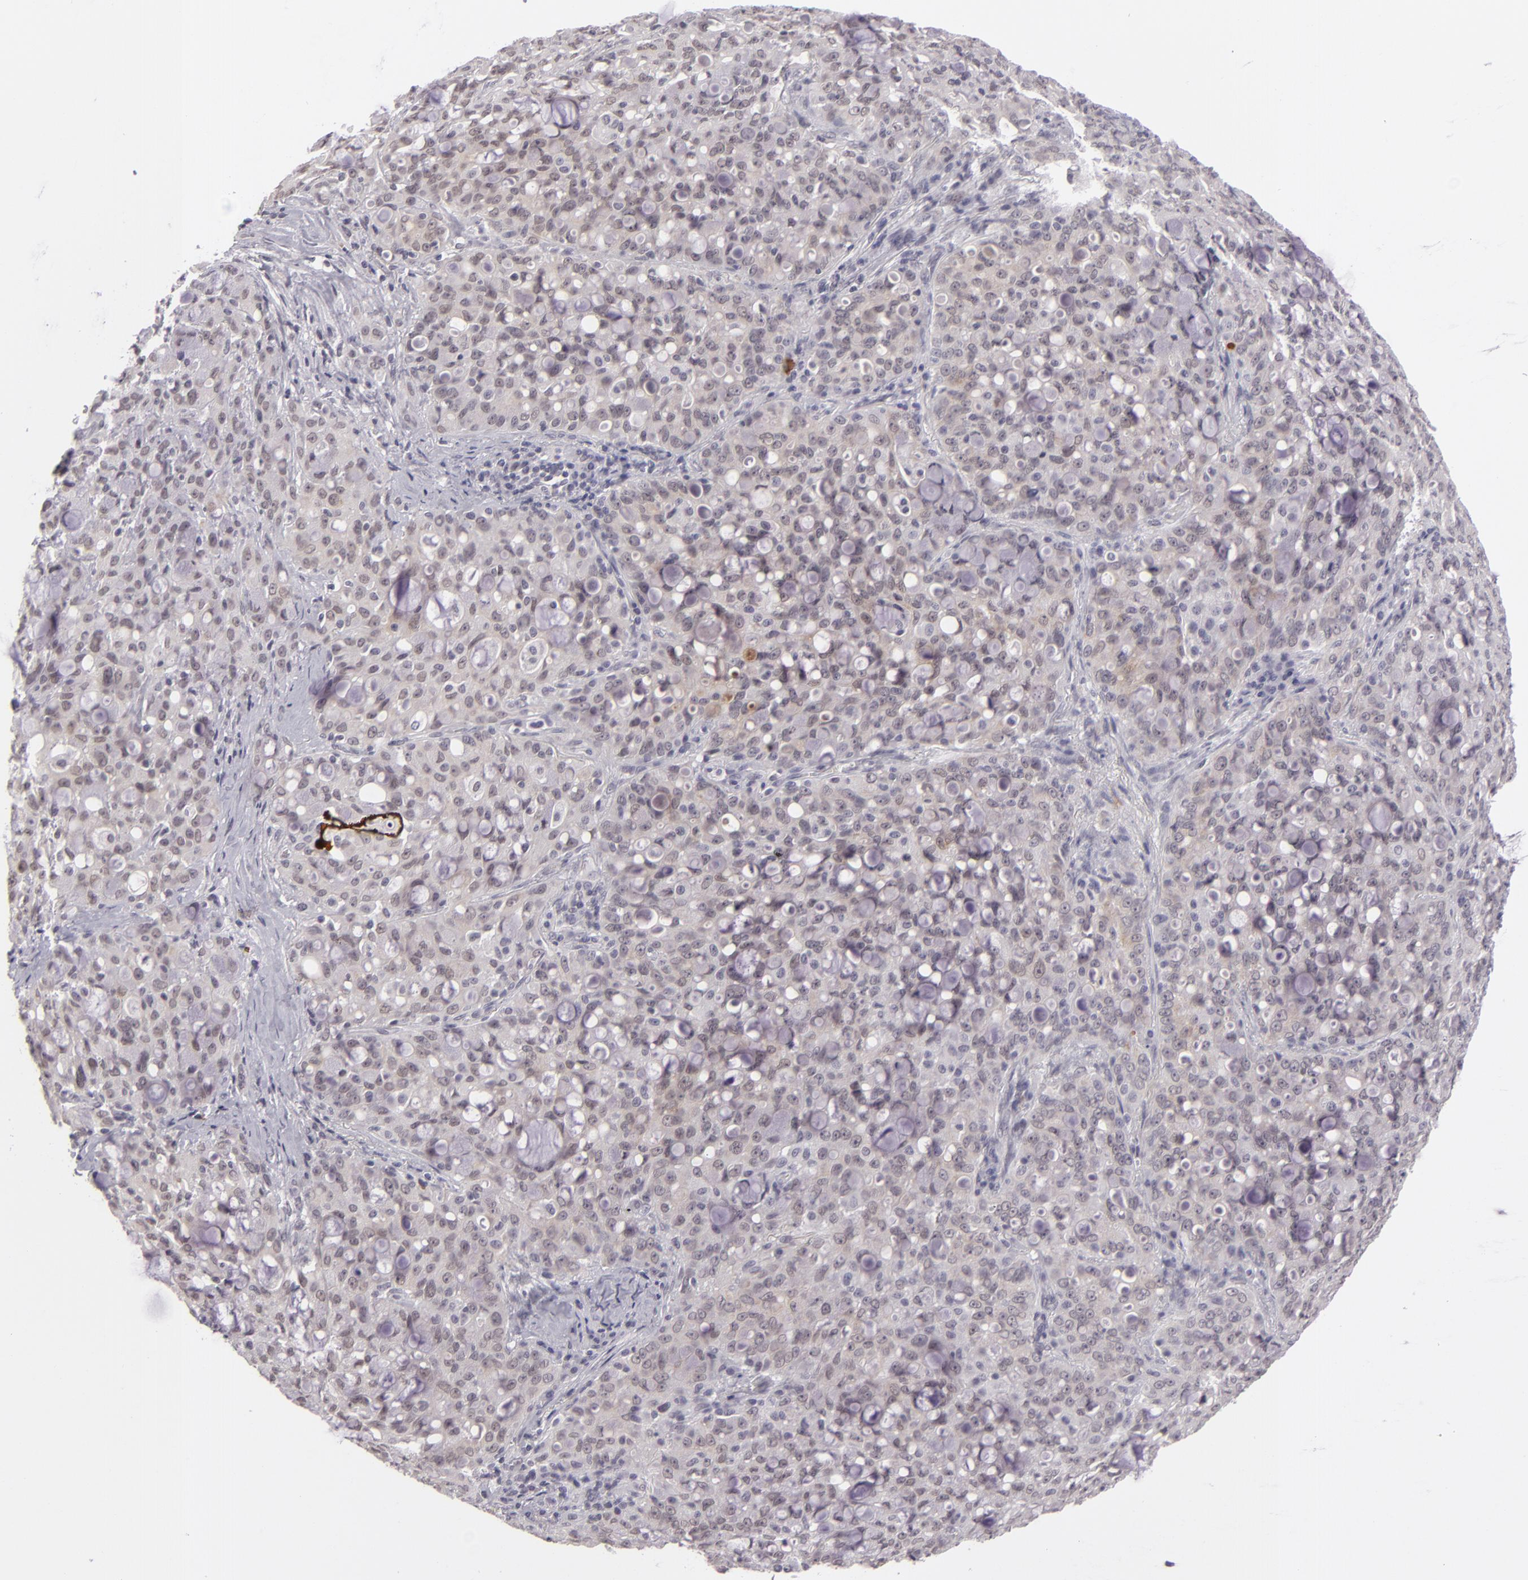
{"staining": {"intensity": "weak", "quantity": "25%-75%", "location": "nuclear"}, "tissue": "lung cancer", "cell_type": "Tumor cells", "image_type": "cancer", "snomed": [{"axis": "morphology", "description": "Adenocarcinoma, NOS"}, {"axis": "topography", "description": "Lung"}], "caption": "Immunohistochemistry micrograph of lung cancer (adenocarcinoma) stained for a protein (brown), which reveals low levels of weak nuclear staining in about 25%-75% of tumor cells.", "gene": "ZNF205", "patient": {"sex": "female", "age": 44}}